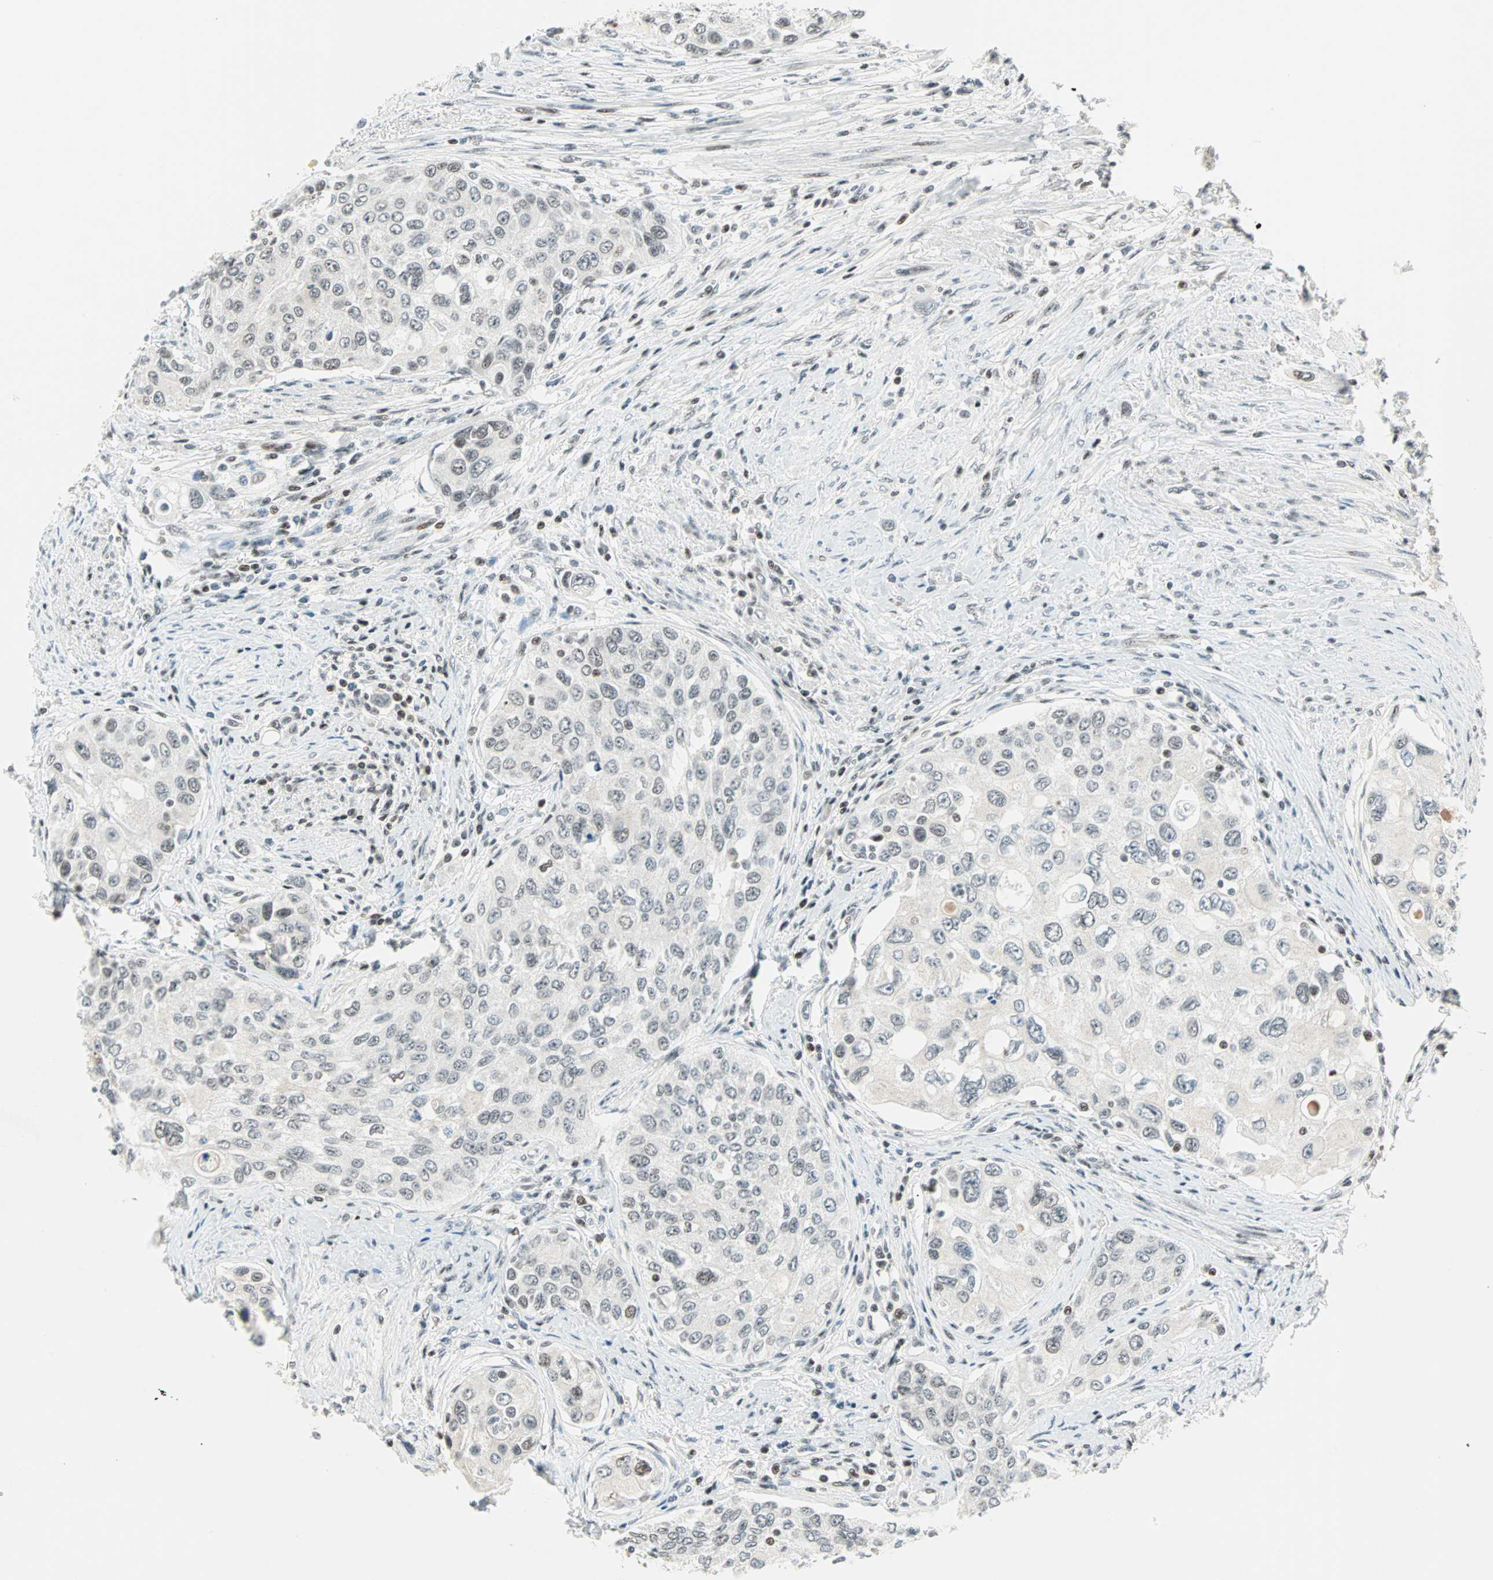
{"staining": {"intensity": "weak", "quantity": "<25%", "location": "nuclear"}, "tissue": "urothelial cancer", "cell_type": "Tumor cells", "image_type": "cancer", "snomed": [{"axis": "morphology", "description": "Urothelial carcinoma, High grade"}, {"axis": "topography", "description": "Urinary bladder"}], "caption": "Immunohistochemistry (IHC) photomicrograph of human urothelial cancer stained for a protein (brown), which reveals no staining in tumor cells. (DAB IHC, high magnification).", "gene": "SIN3A", "patient": {"sex": "female", "age": 56}}